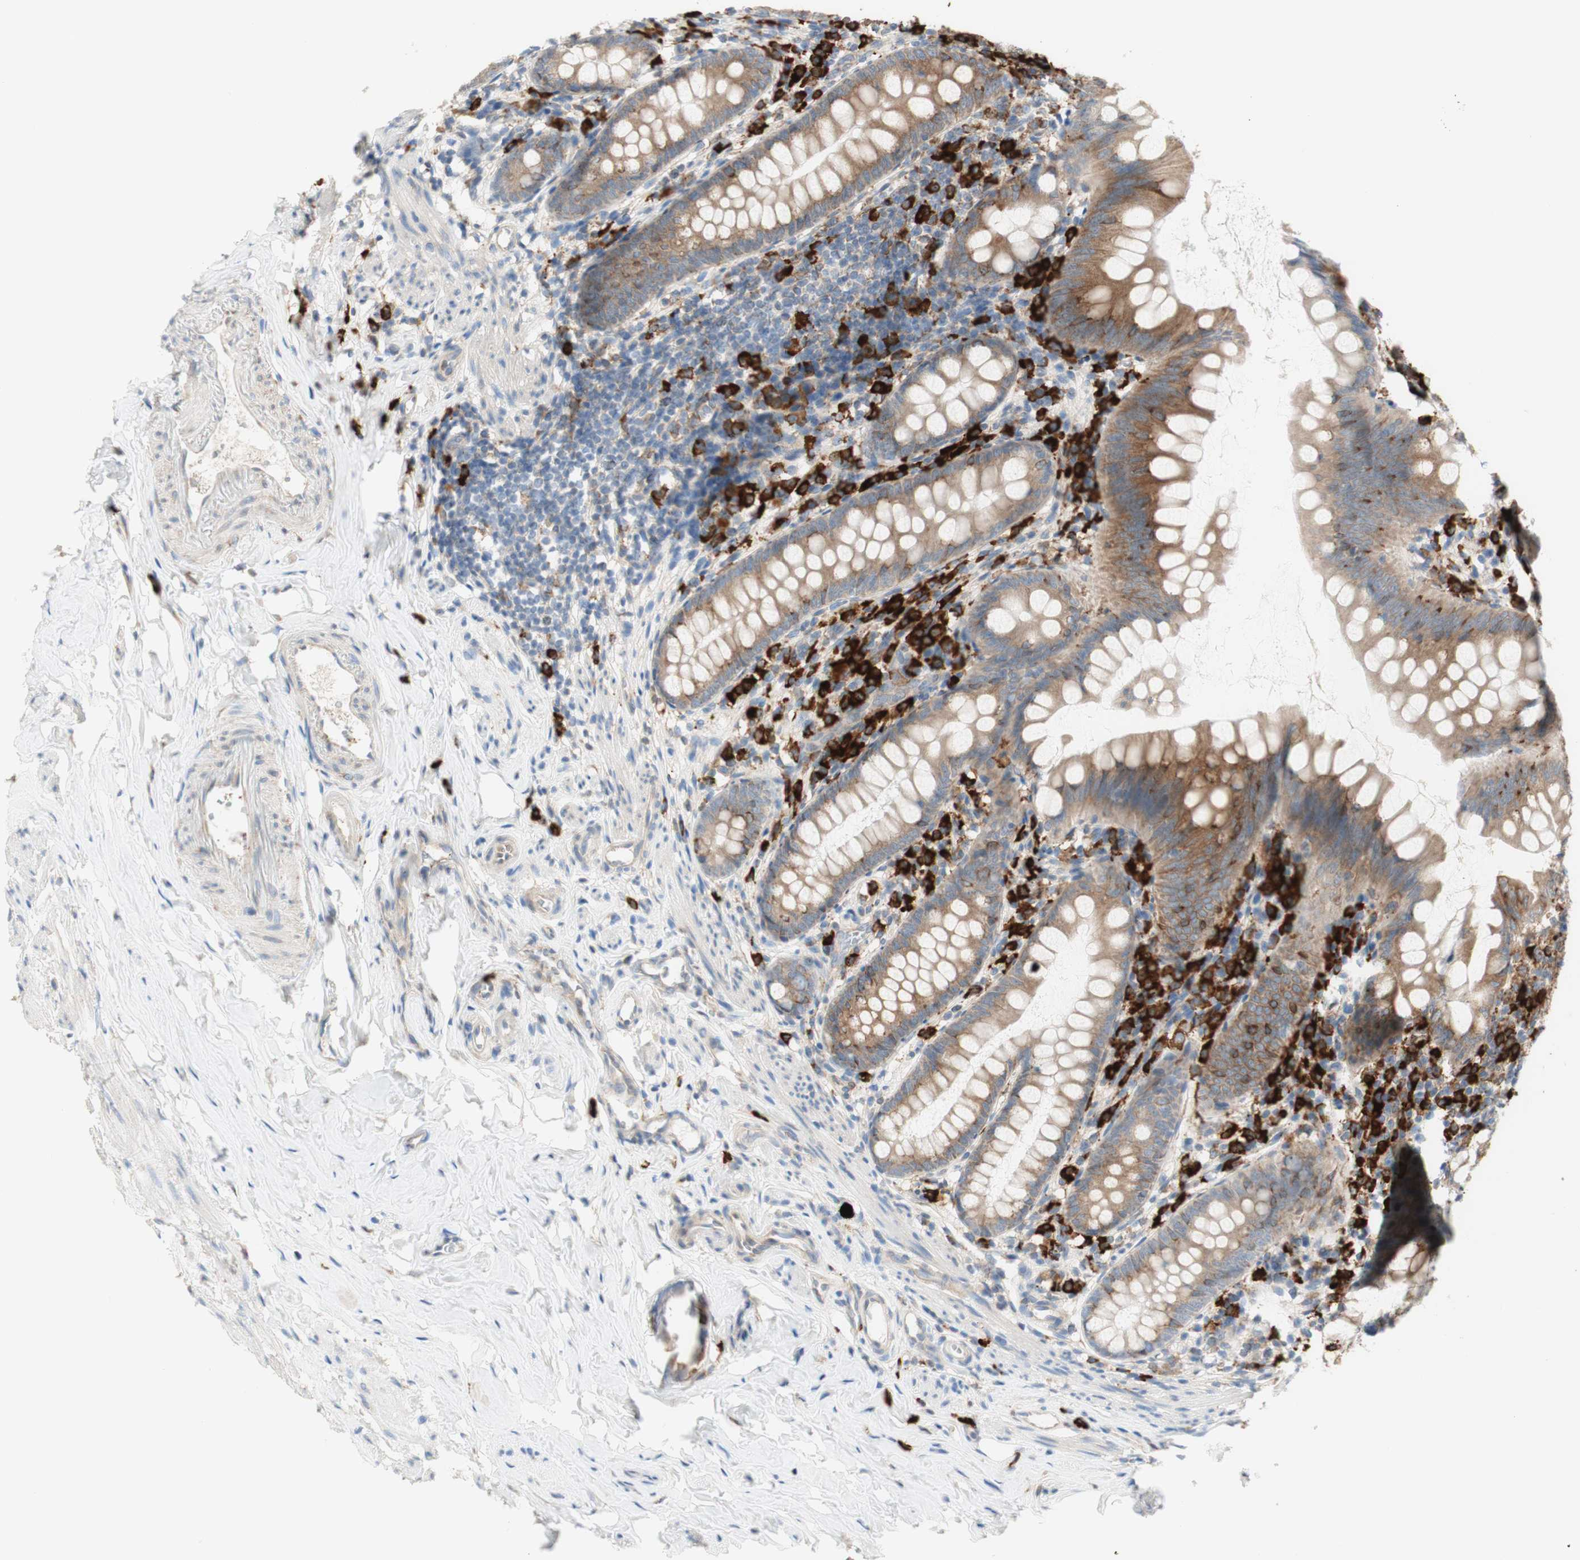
{"staining": {"intensity": "moderate", "quantity": ">75%", "location": "cytoplasmic/membranous"}, "tissue": "appendix", "cell_type": "Glandular cells", "image_type": "normal", "snomed": [{"axis": "morphology", "description": "Normal tissue, NOS"}, {"axis": "topography", "description": "Appendix"}], "caption": "High-power microscopy captured an immunohistochemistry image of normal appendix, revealing moderate cytoplasmic/membranous staining in about >75% of glandular cells. (Brightfield microscopy of DAB IHC at high magnification).", "gene": "MANF", "patient": {"sex": "female", "age": 77}}